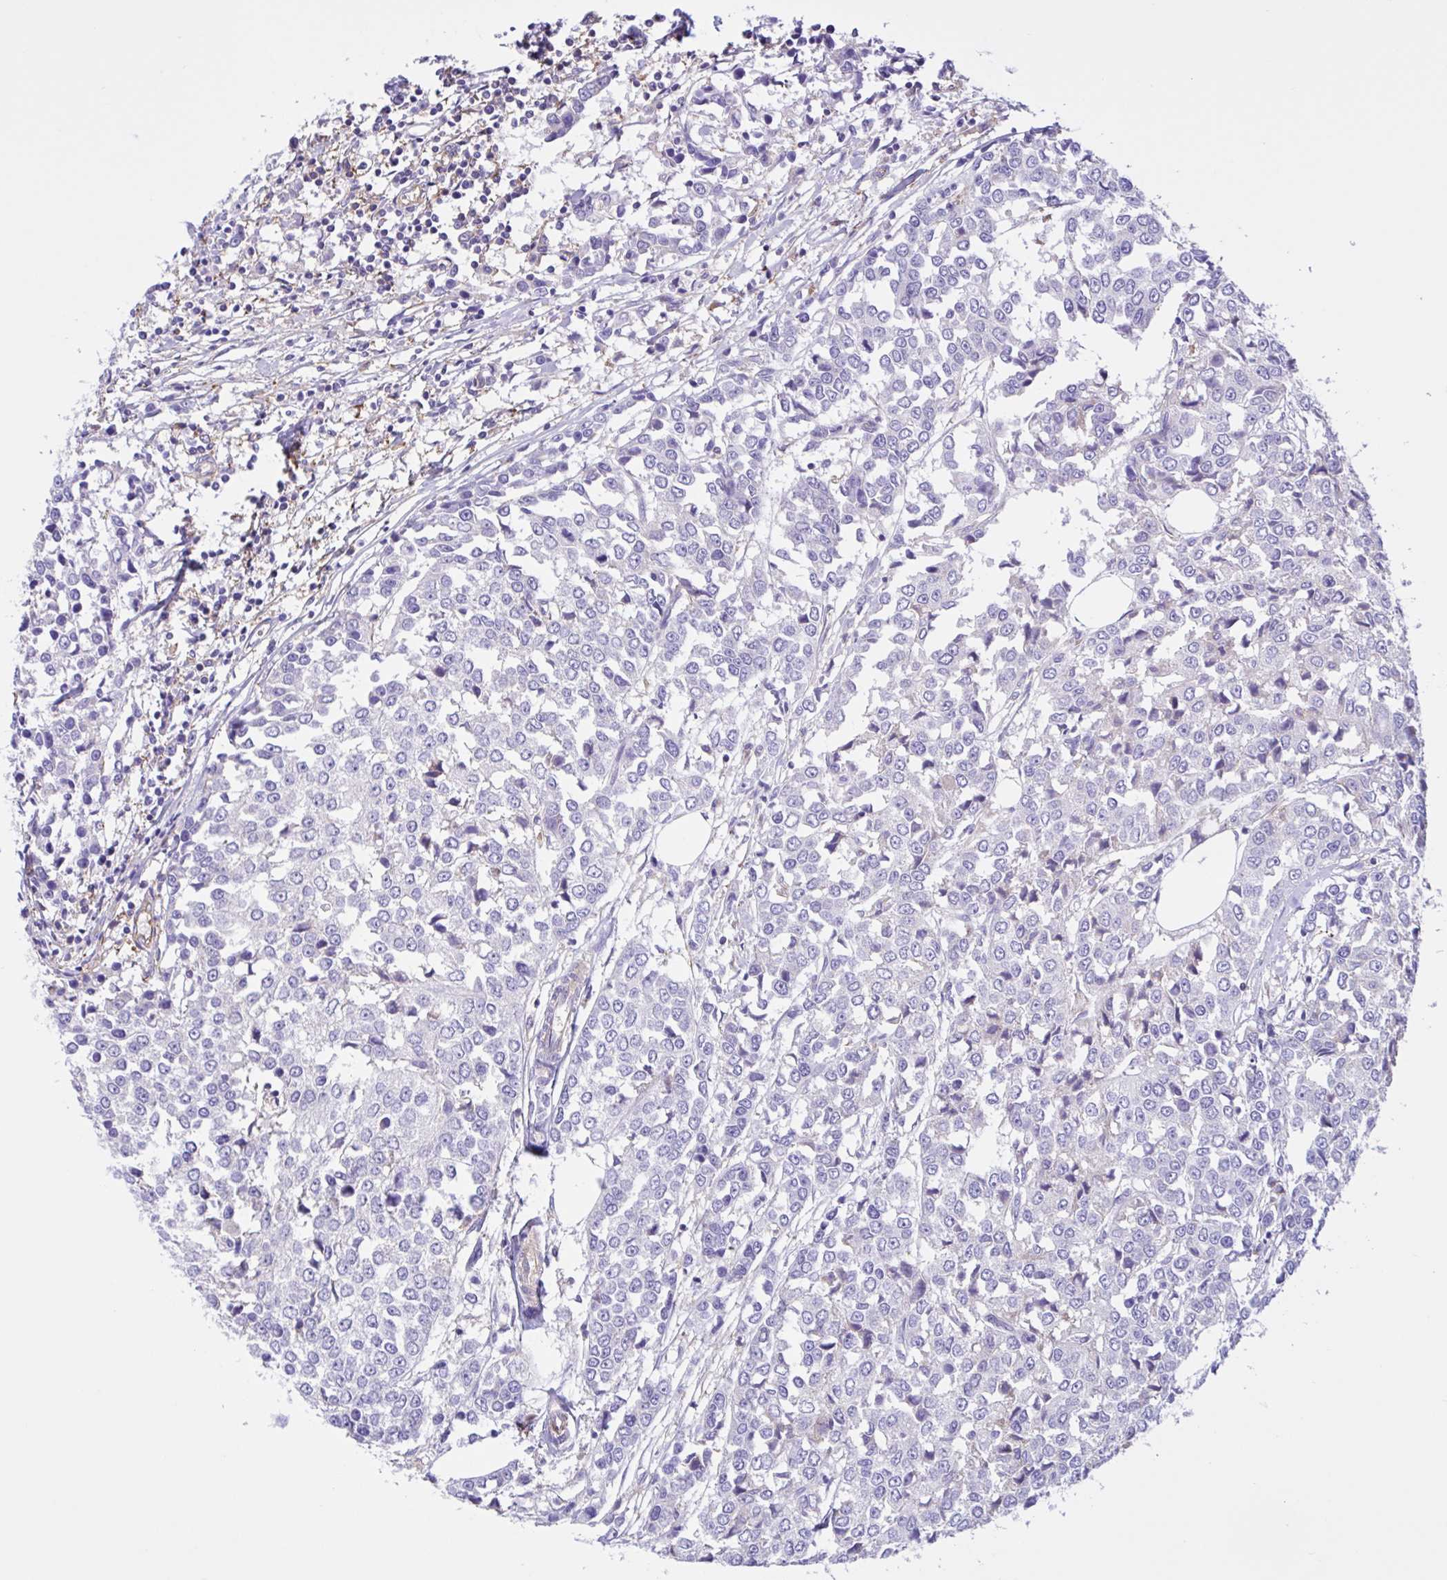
{"staining": {"intensity": "negative", "quantity": "none", "location": "none"}, "tissue": "breast cancer", "cell_type": "Tumor cells", "image_type": "cancer", "snomed": [{"axis": "morphology", "description": "Duct carcinoma"}, {"axis": "topography", "description": "Breast"}], "caption": "This photomicrograph is of invasive ductal carcinoma (breast) stained with immunohistochemistry to label a protein in brown with the nuclei are counter-stained blue. There is no staining in tumor cells.", "gene": "OR51M1", "patient": {"sex": "female", "age": 80}}